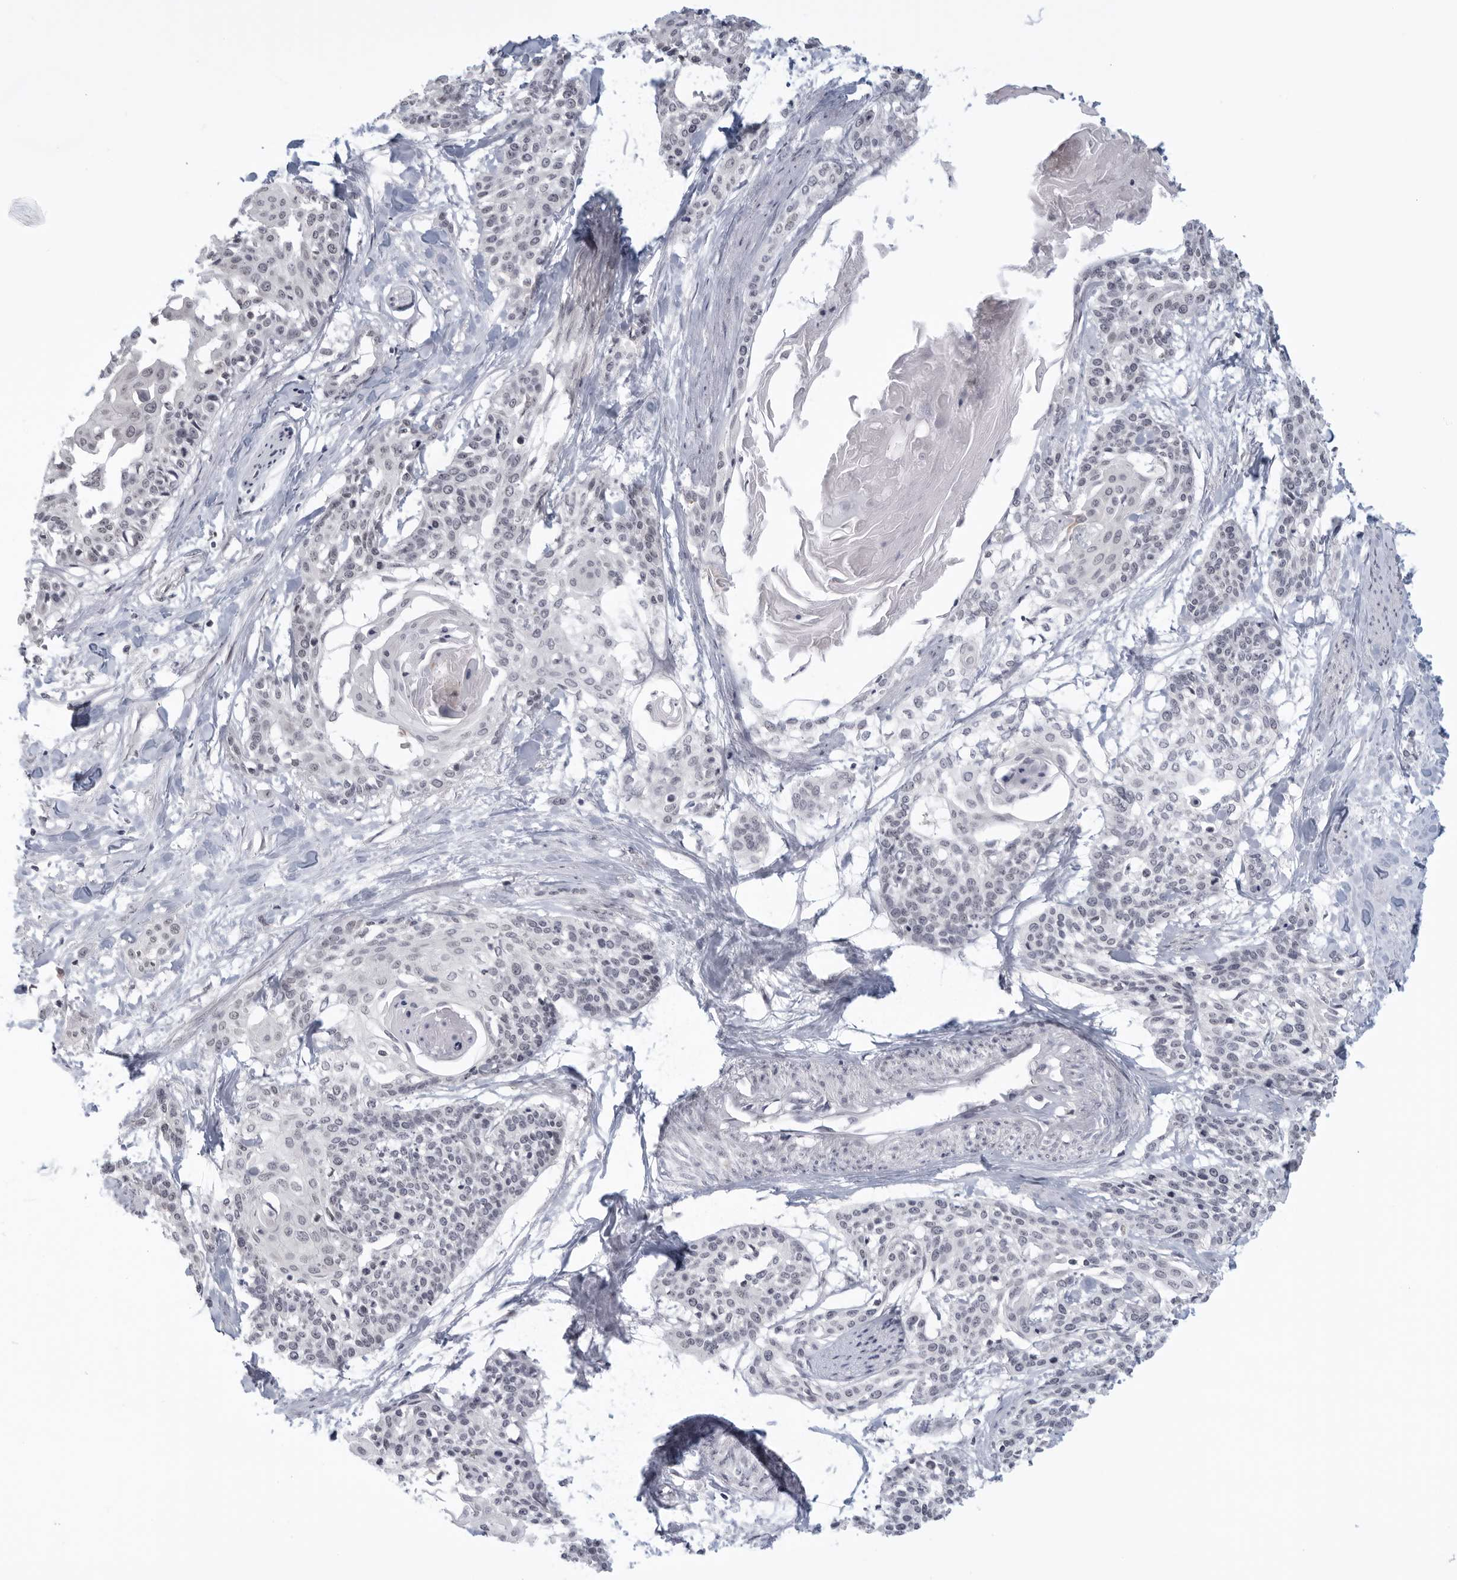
{"staining": {"intensity": "negative", "quantity": "none", "location": "none"}, "tissue": "cervical cancer", "cell_type": "Tumor cells", "image_type": "cancer", "snomed": [{"axis": "morphology", "description": "Squamous cell carcinoma, NOS"}, {"axis": "topography", "description": "Cervix"}], "caption": "A micrograph of cervical cancer (squamous cell carcinoma) stained for a protein exhibits no brown staining in tumor cells.", "gene": "RAB11FIP3", "patient": {"sex": "female", "age": 57}}